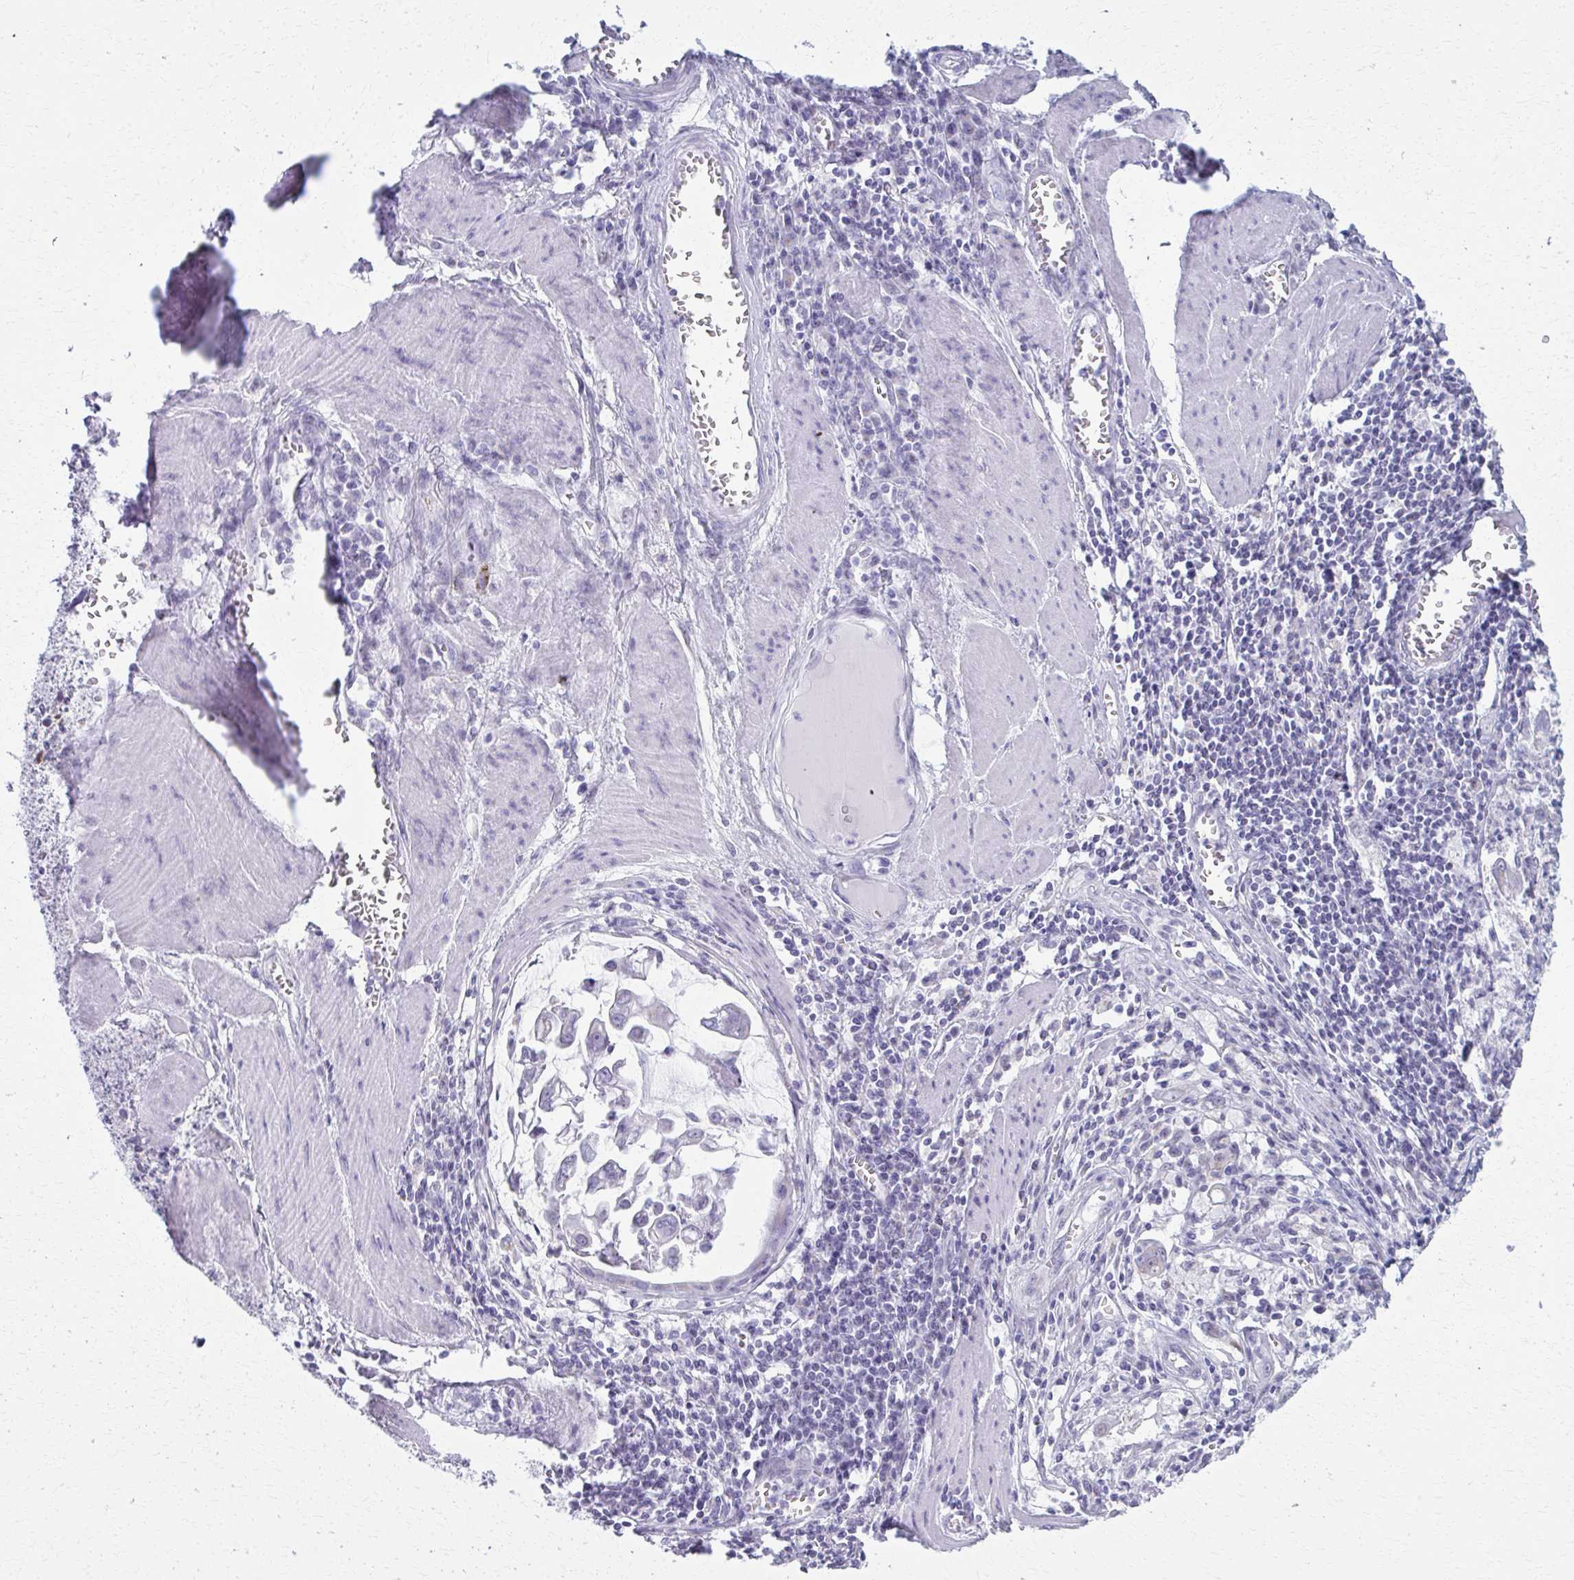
{"staining": {"intensity": "negative", "quantity": "none", "location": "none"}, "tissue": "stomach cancer", "cell_type": "Tumor cells", "image_type": "cancer", "snomed": [{"axis": "morphology", "description": "Adenocarcinoma, NOS"}, {"axis": "topography", "description": "Stomach, upper"}], "caption": "Human stomach cancer stained for a protein using immunohistochemistry (IHC) displays no staining in tumor cells.", "gene": "SCLY", "patient": {"sex": "male", "age": 80}}